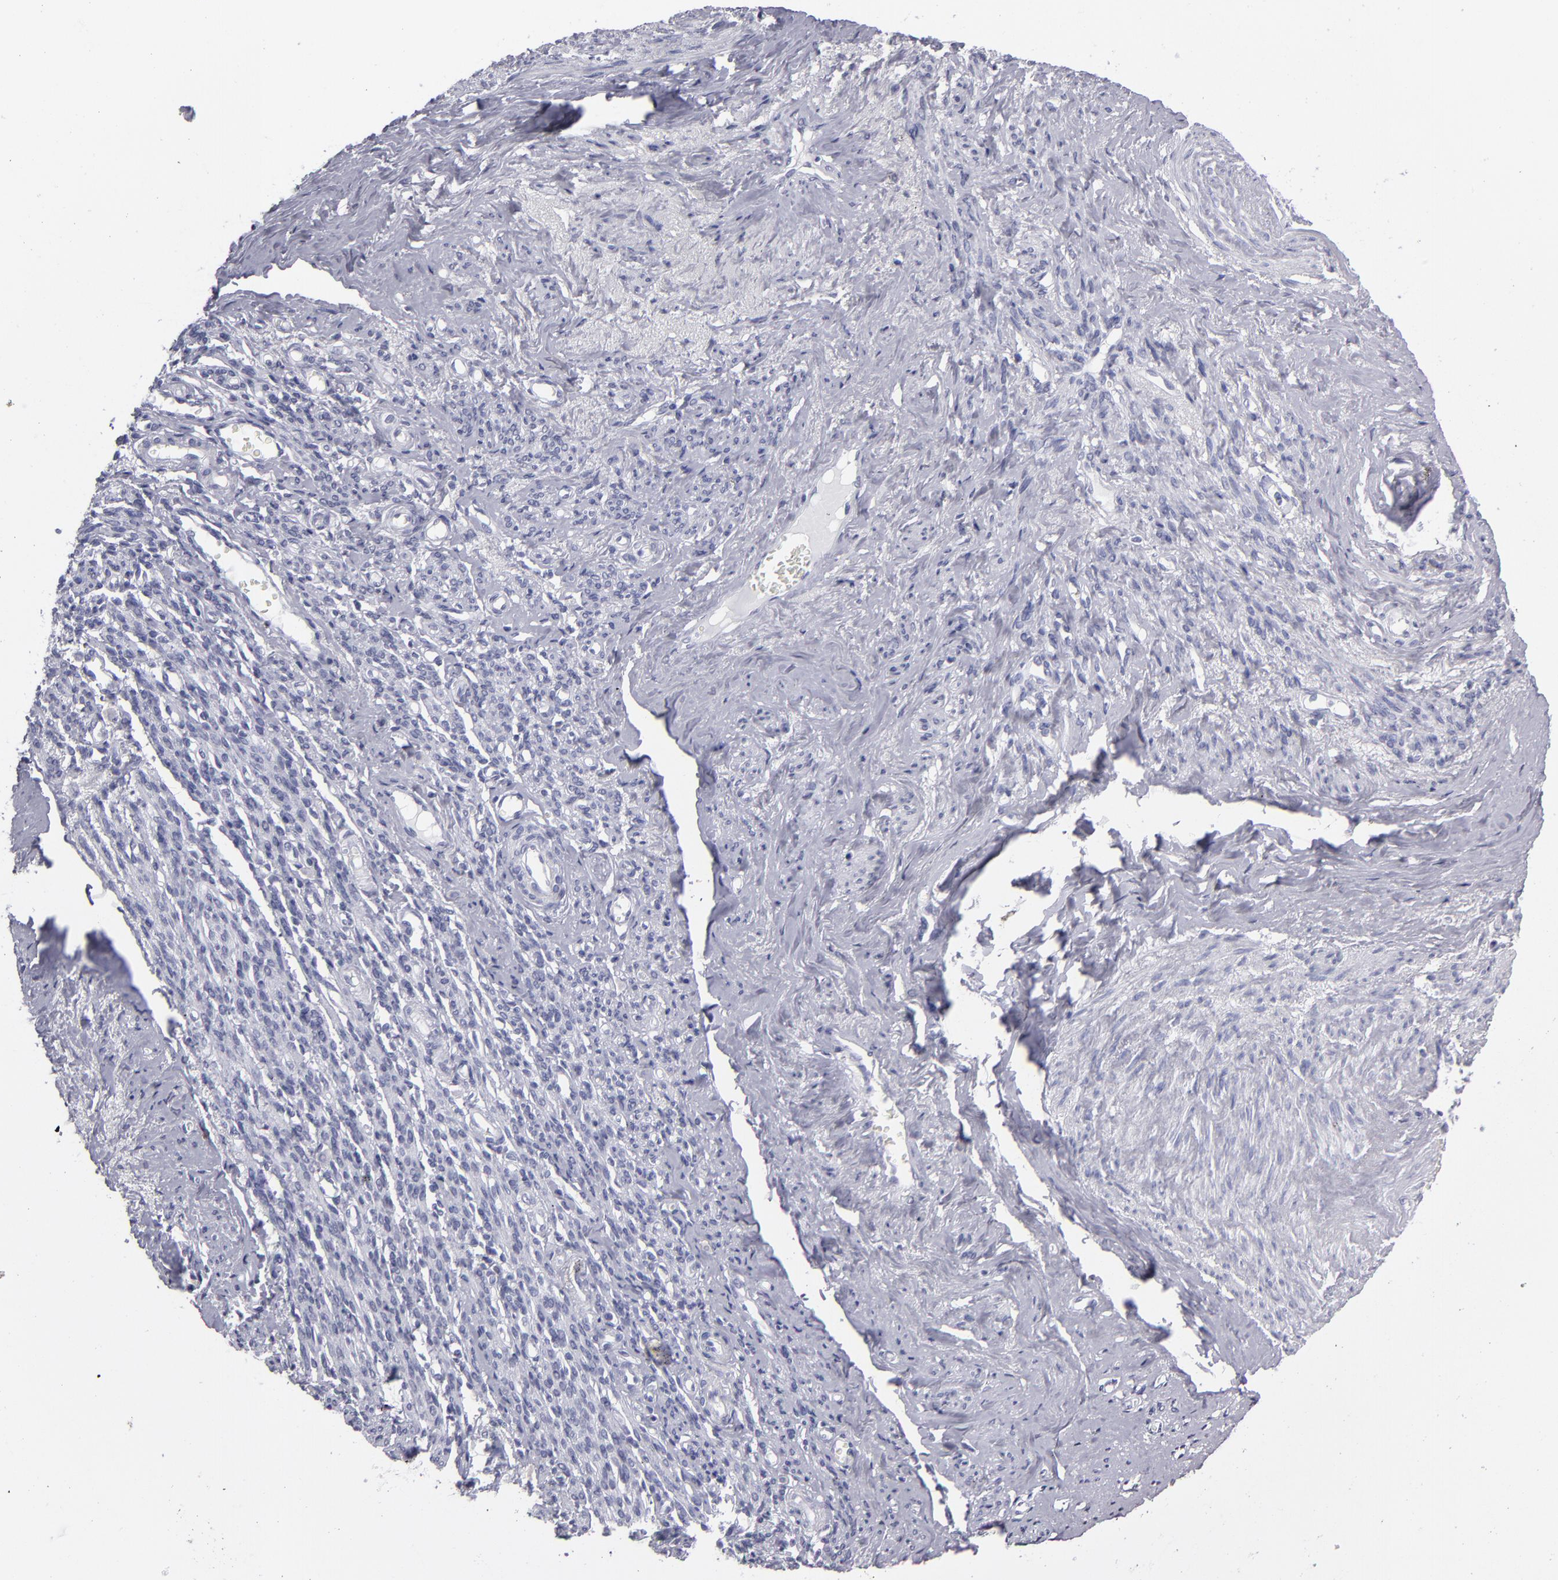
{"staining": {"intensity": "negative", "quantity": "none", "location": "none"}, "tissue": "endometrial cancer", "cell_type": "Tumor cells", "image_type": "cancer", "snomed": [{"axis": "morphology", "description": "Adenocarcinoma, NOS"}, {"axis": "topography", "description": "Endometrium"}], "caption": "Protein analysis of endometrial cancer displays no significant expression in tumor cells.", "gene": "ALDOB", "patient": {"sex": "female", "age": 75}}